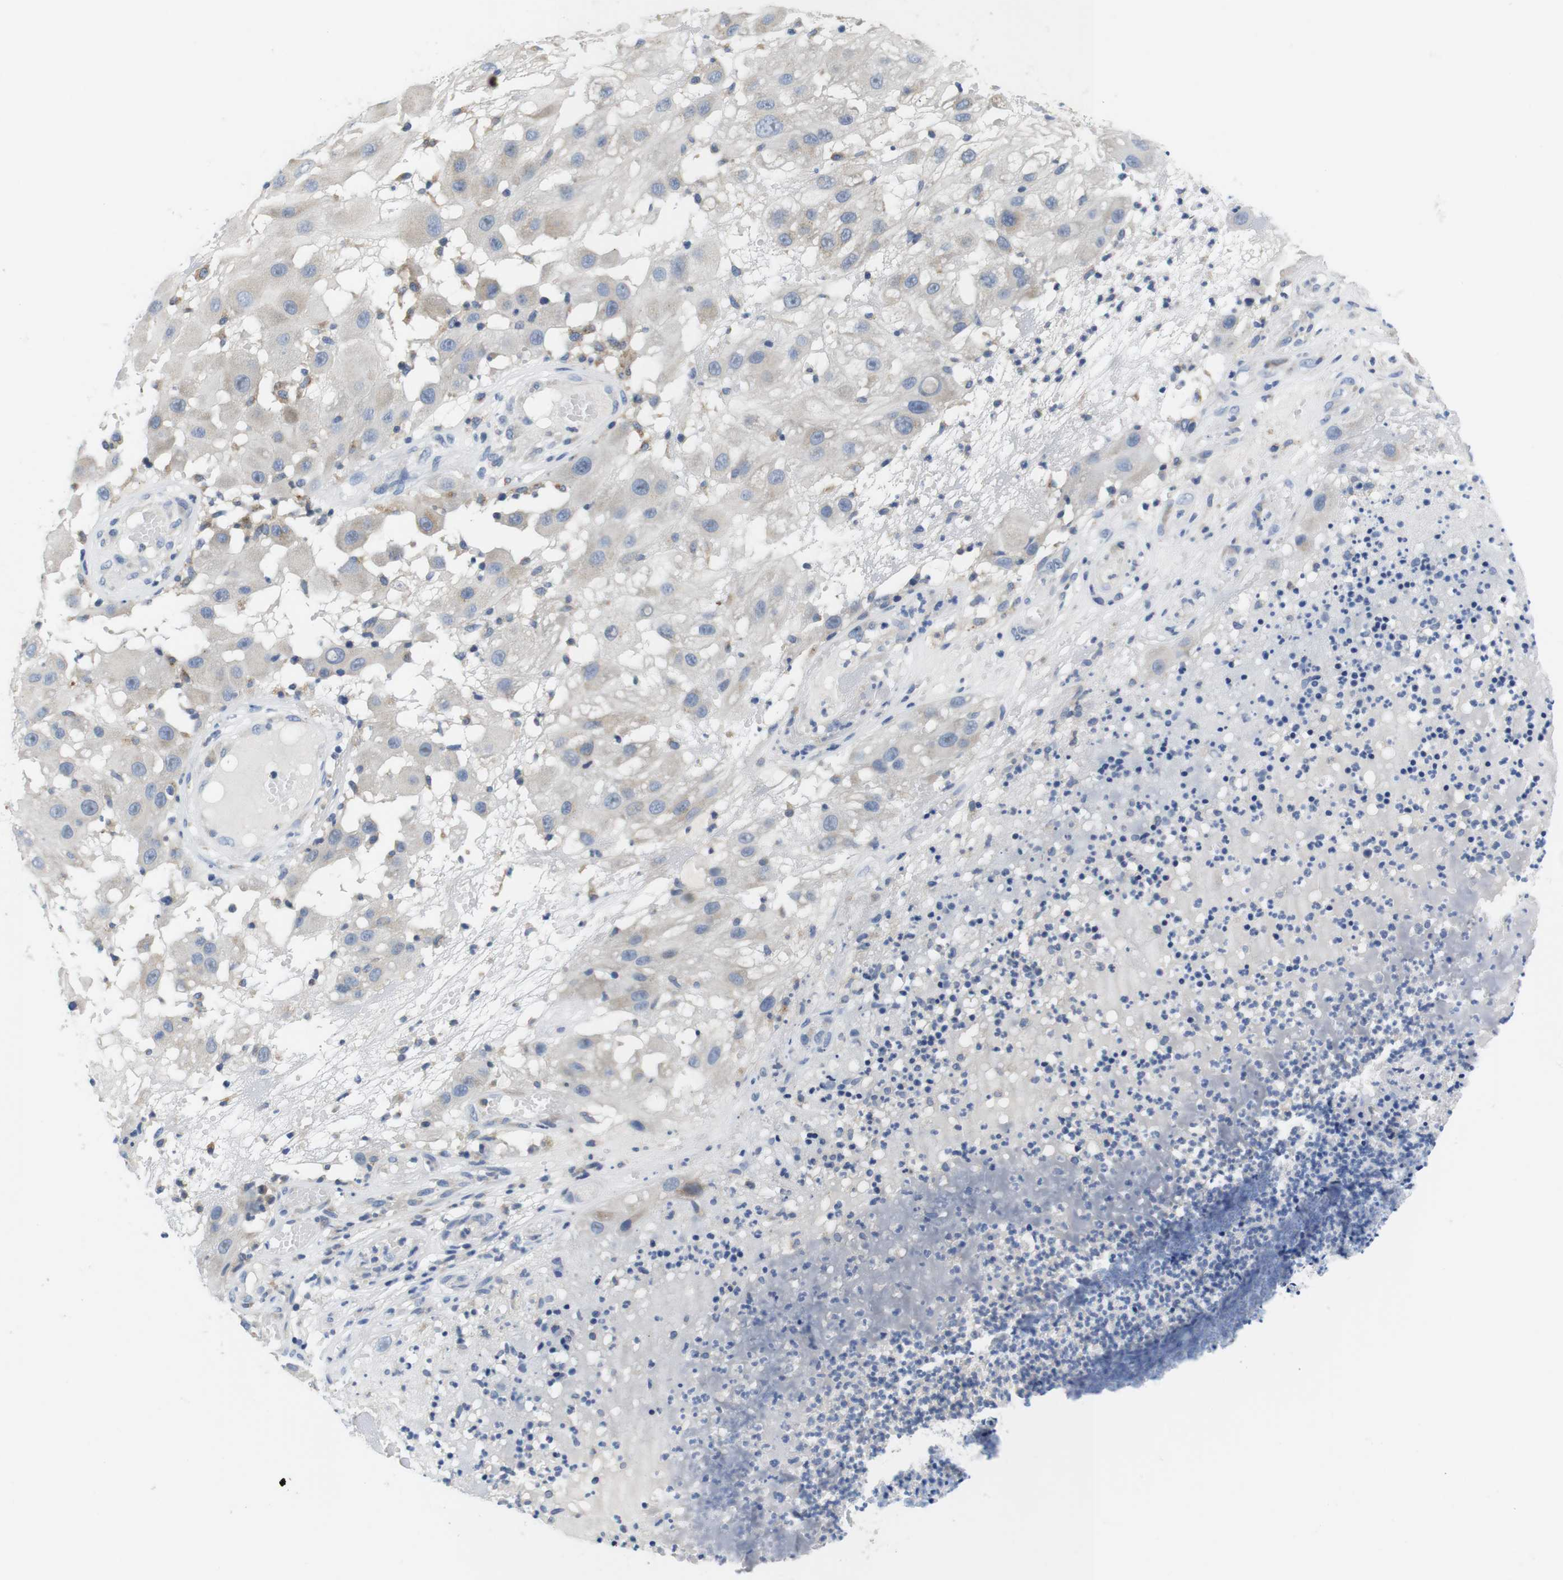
{"staining": {"intensity": "negative", "quantity": "none", "location": "none"}, "tissue": "melanoma", "cell_type": "Tumor cells", "image_type": "cancer", "snomed": [{"axis": "morphology", "description": "Malignant melanoma, NOS"}, {"axis": "topography", "description": "Skin"}], "caption": "DAB immunohistochemical staining of melanoma exhibits no significant positivity in tumor cells.", "gene": "CNGA2", "patient": {"sex": "female", "age": 81}}